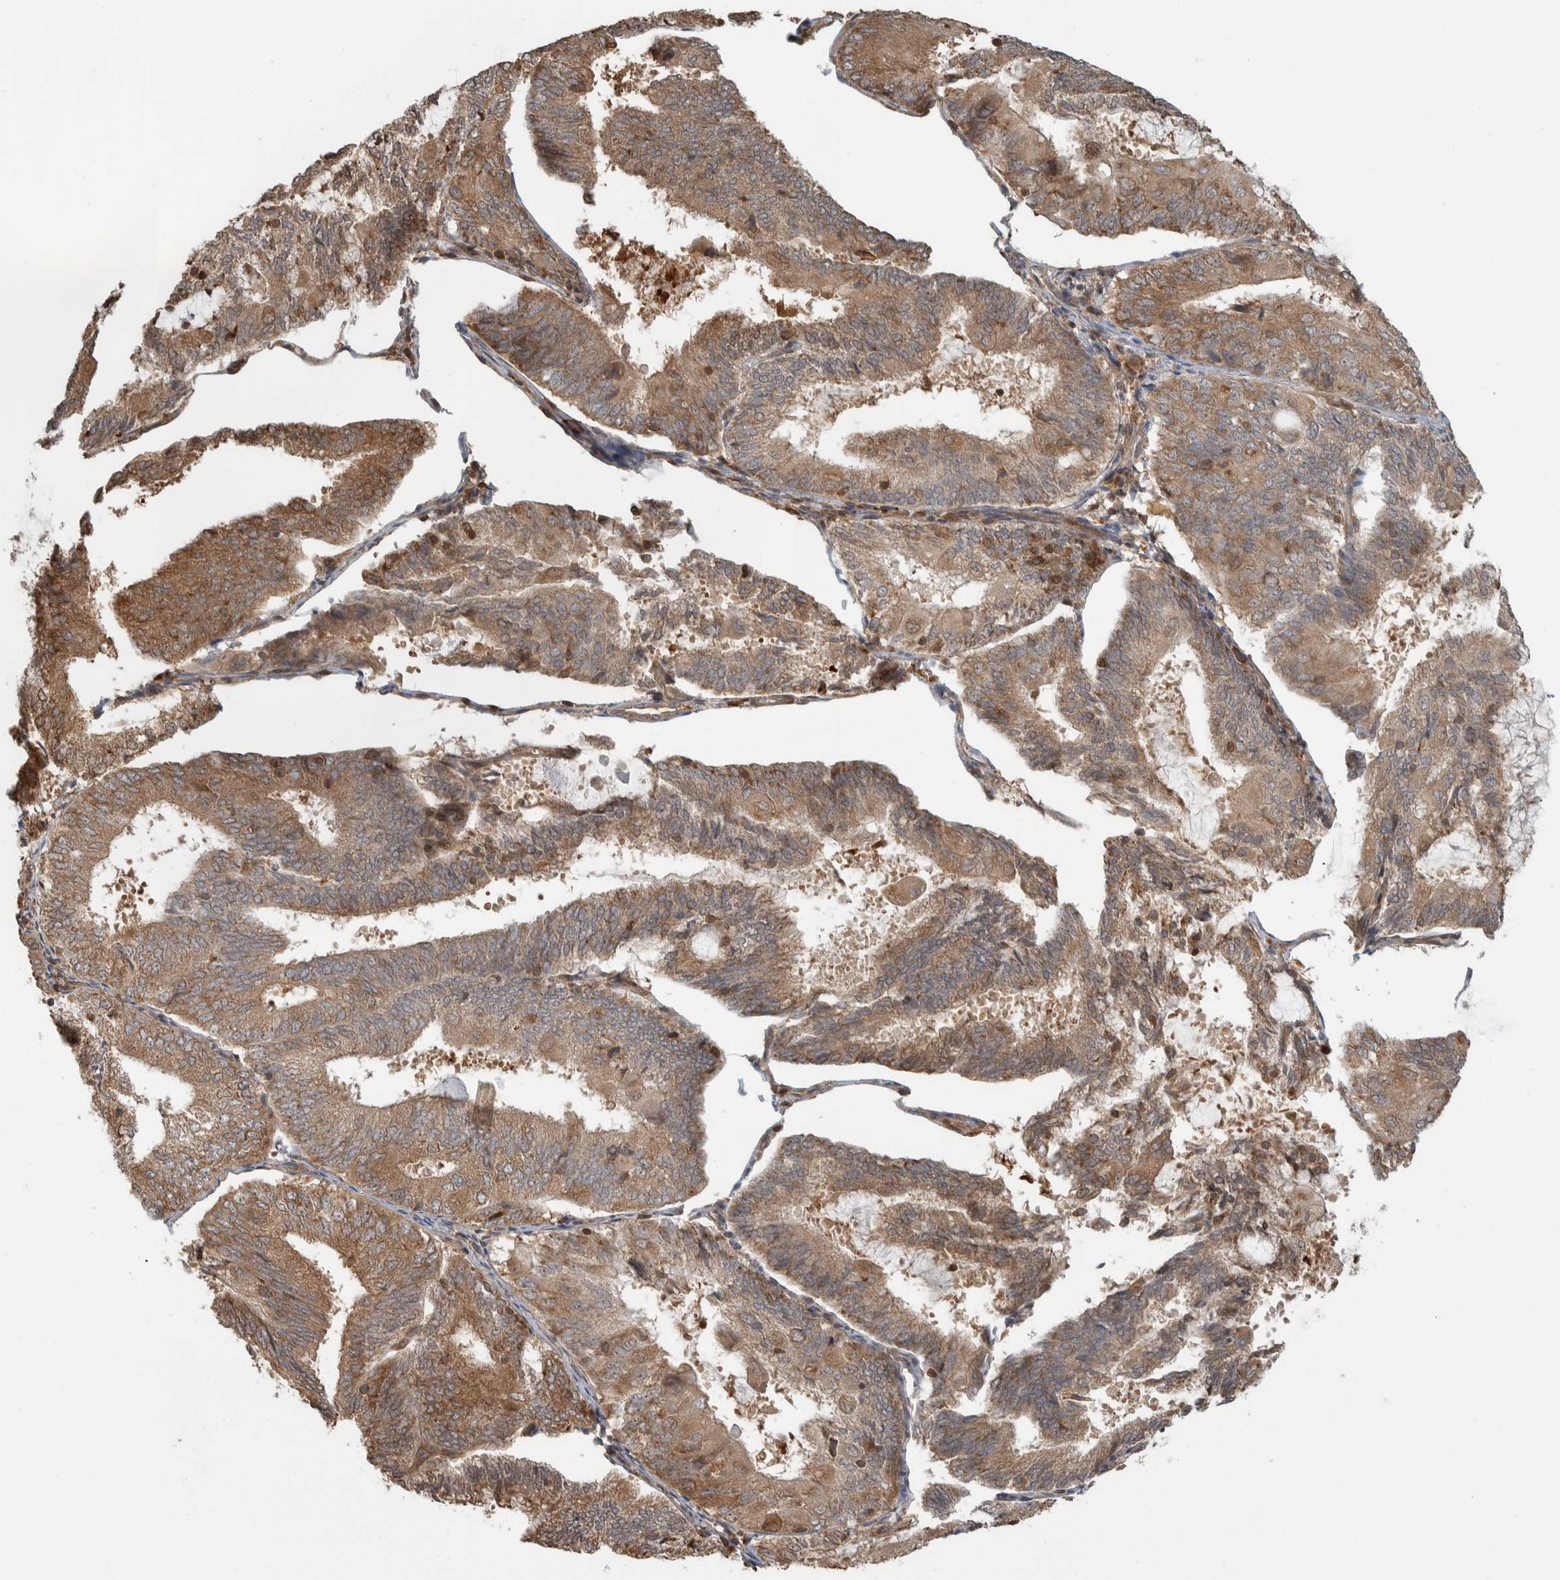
{"staining": {"intensity": "moderate", "quantity": ">75%", "location": "cytoplasmic/membranous"}, "tissue": "endometrial cancer", "cell_type": "Tumor cells", "image_type": "cancer", "snomed": [{"axis": "morphology", "description": "Adenocarcinoma, NOS"}, {"axis": "topography", "description": "Endometrium"}], "caption": "Protein expression by IHC demonstrates moderate cytoplasmic/membranous positivity in about >75% of tumor cells in endometrial cancer.", "gene": "CNTROB", "patient": {"sex": "female", "age": 81}}